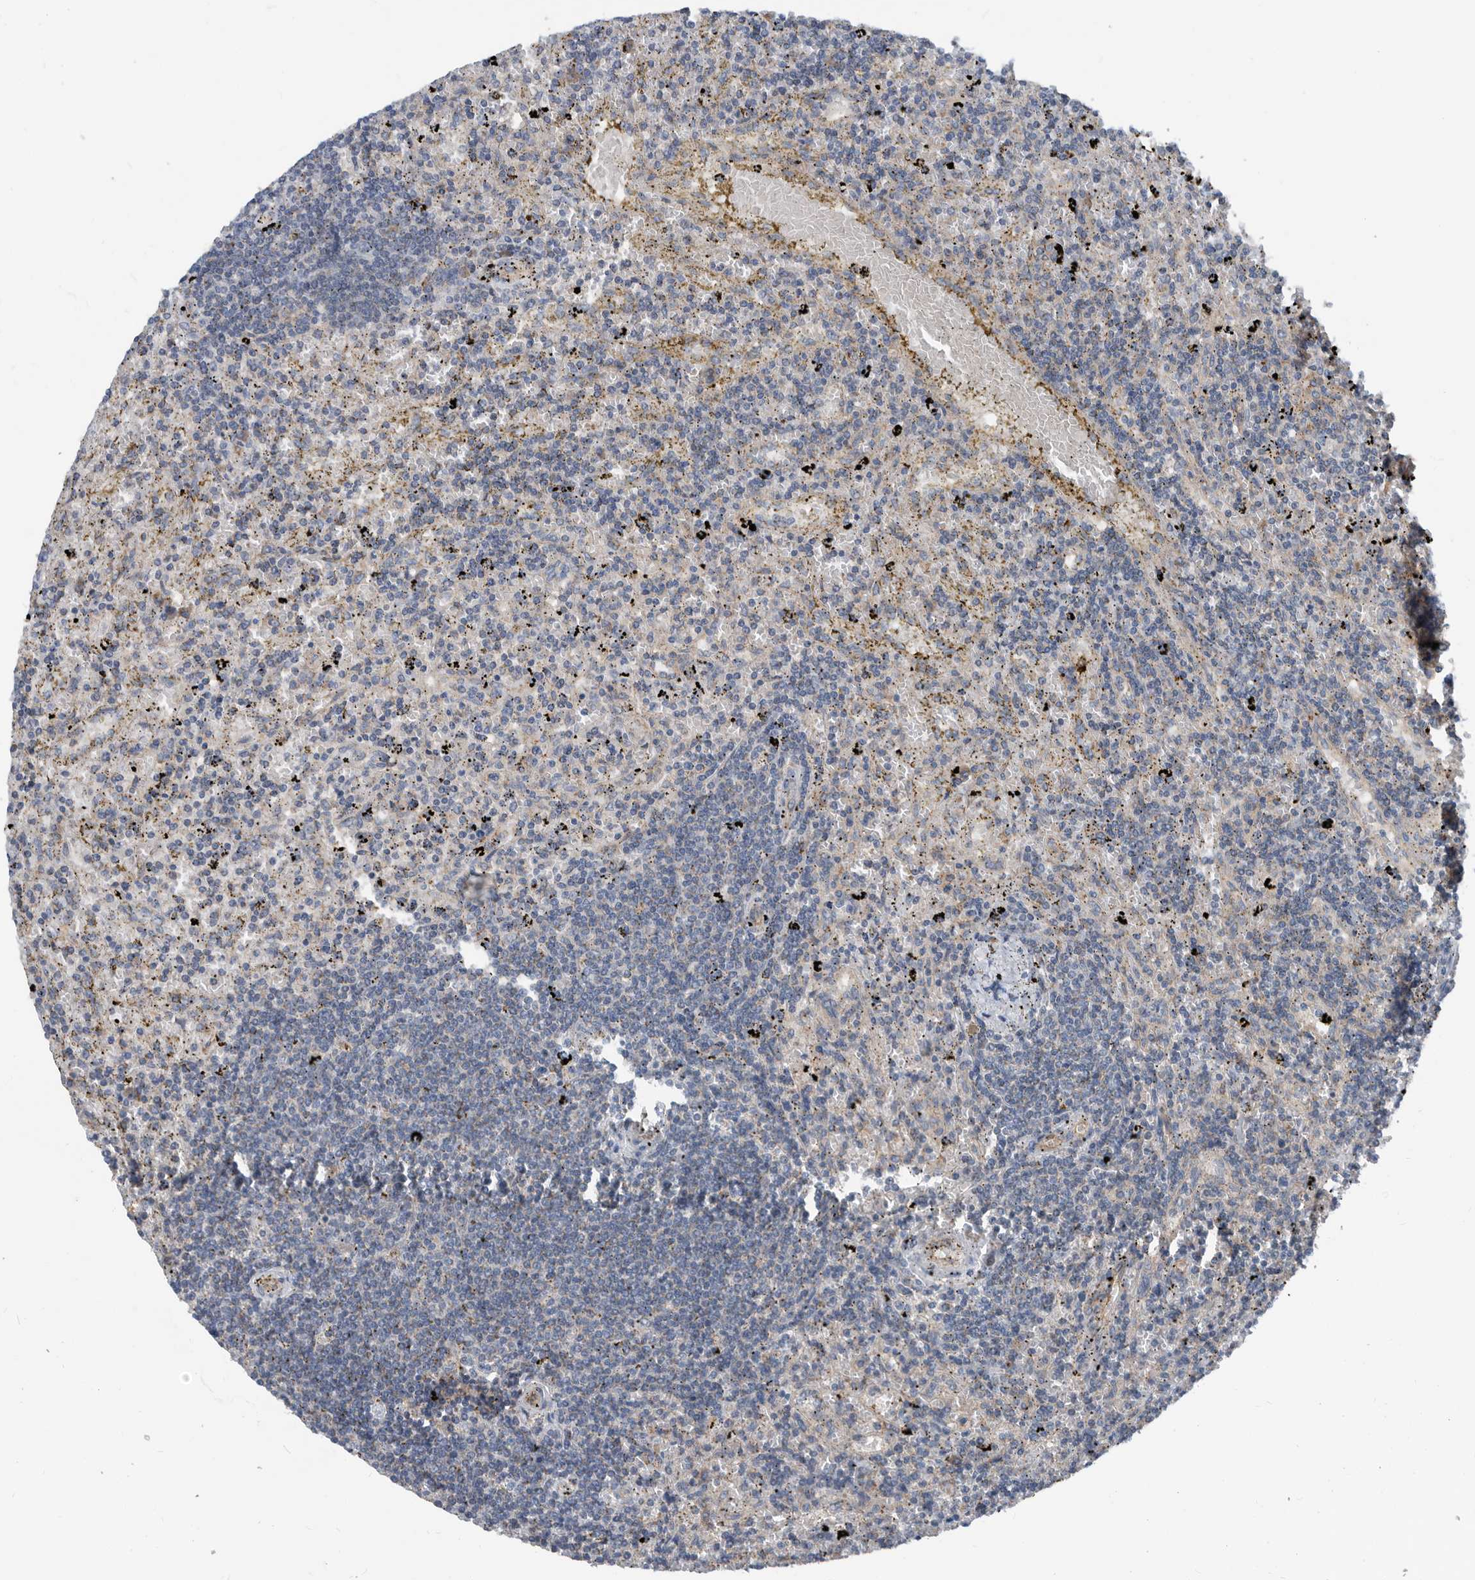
{"staining": {"intensity": "negative", "quantity": "none", "location": "none"}, "tissue": "lymphoma", "cell_type": "Tumor cells", "image_type": "cancer", "snomed": [{"axis": "morphology", "description": "Malignant lymphoma, non-Hodgkin's type, Low grade"}, {"axis": "topography", "description": "Spleen"}], "caption": "The micrograph shows no staining of tumor cells in lymphoma.", "gene": "AFAP1", "patient": {"sex": "male", "age": 76}}